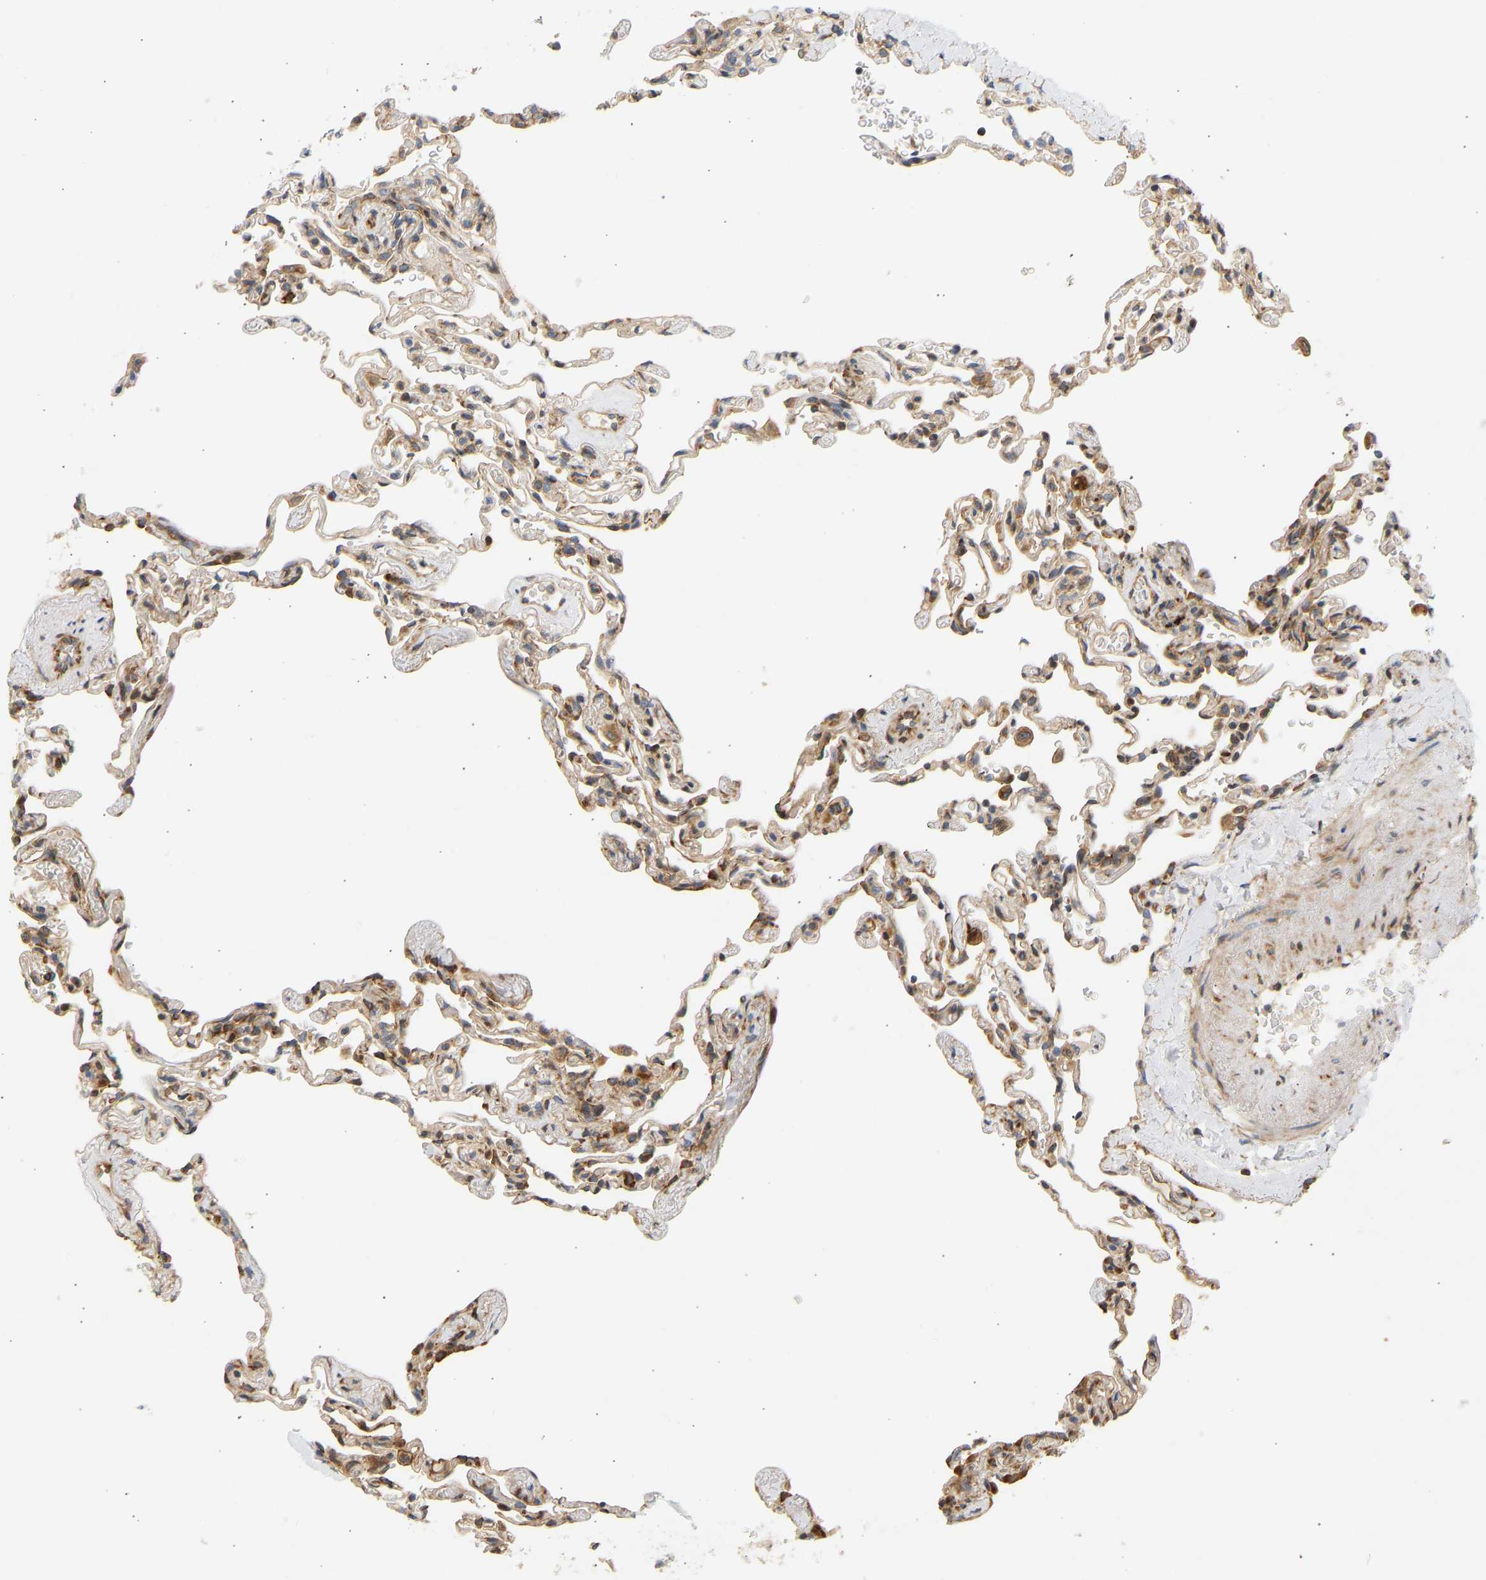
{"staining": {"intensity": "moderate", "quantity": "25%-75%", "location": "cytoplasmic/membranous"}, "tissue": "lung", "cell_type": "Alveolar cells", "image_type": "normal", "snomed": [{"axis": "morphology", "description": "Normal tissue, NOS"}, {"axis": "topography", "description": "Lung"}], "caption": "Immunohistochemistry staining of benign lung, which demonstrates medium levels of moderate cytoplasmic/membranous positivity in about 25%-75% of alveolar cells indicating moderate cytoplasmic/membranous protein staining. The staining was performed using DAB (3,3'-diaminobenzidine) (brown) for protein detection and nuclei were counterstained in hematoxylin (blue).", "gene": "RPS14", "patient": {"sex": "male", "age": 59}}